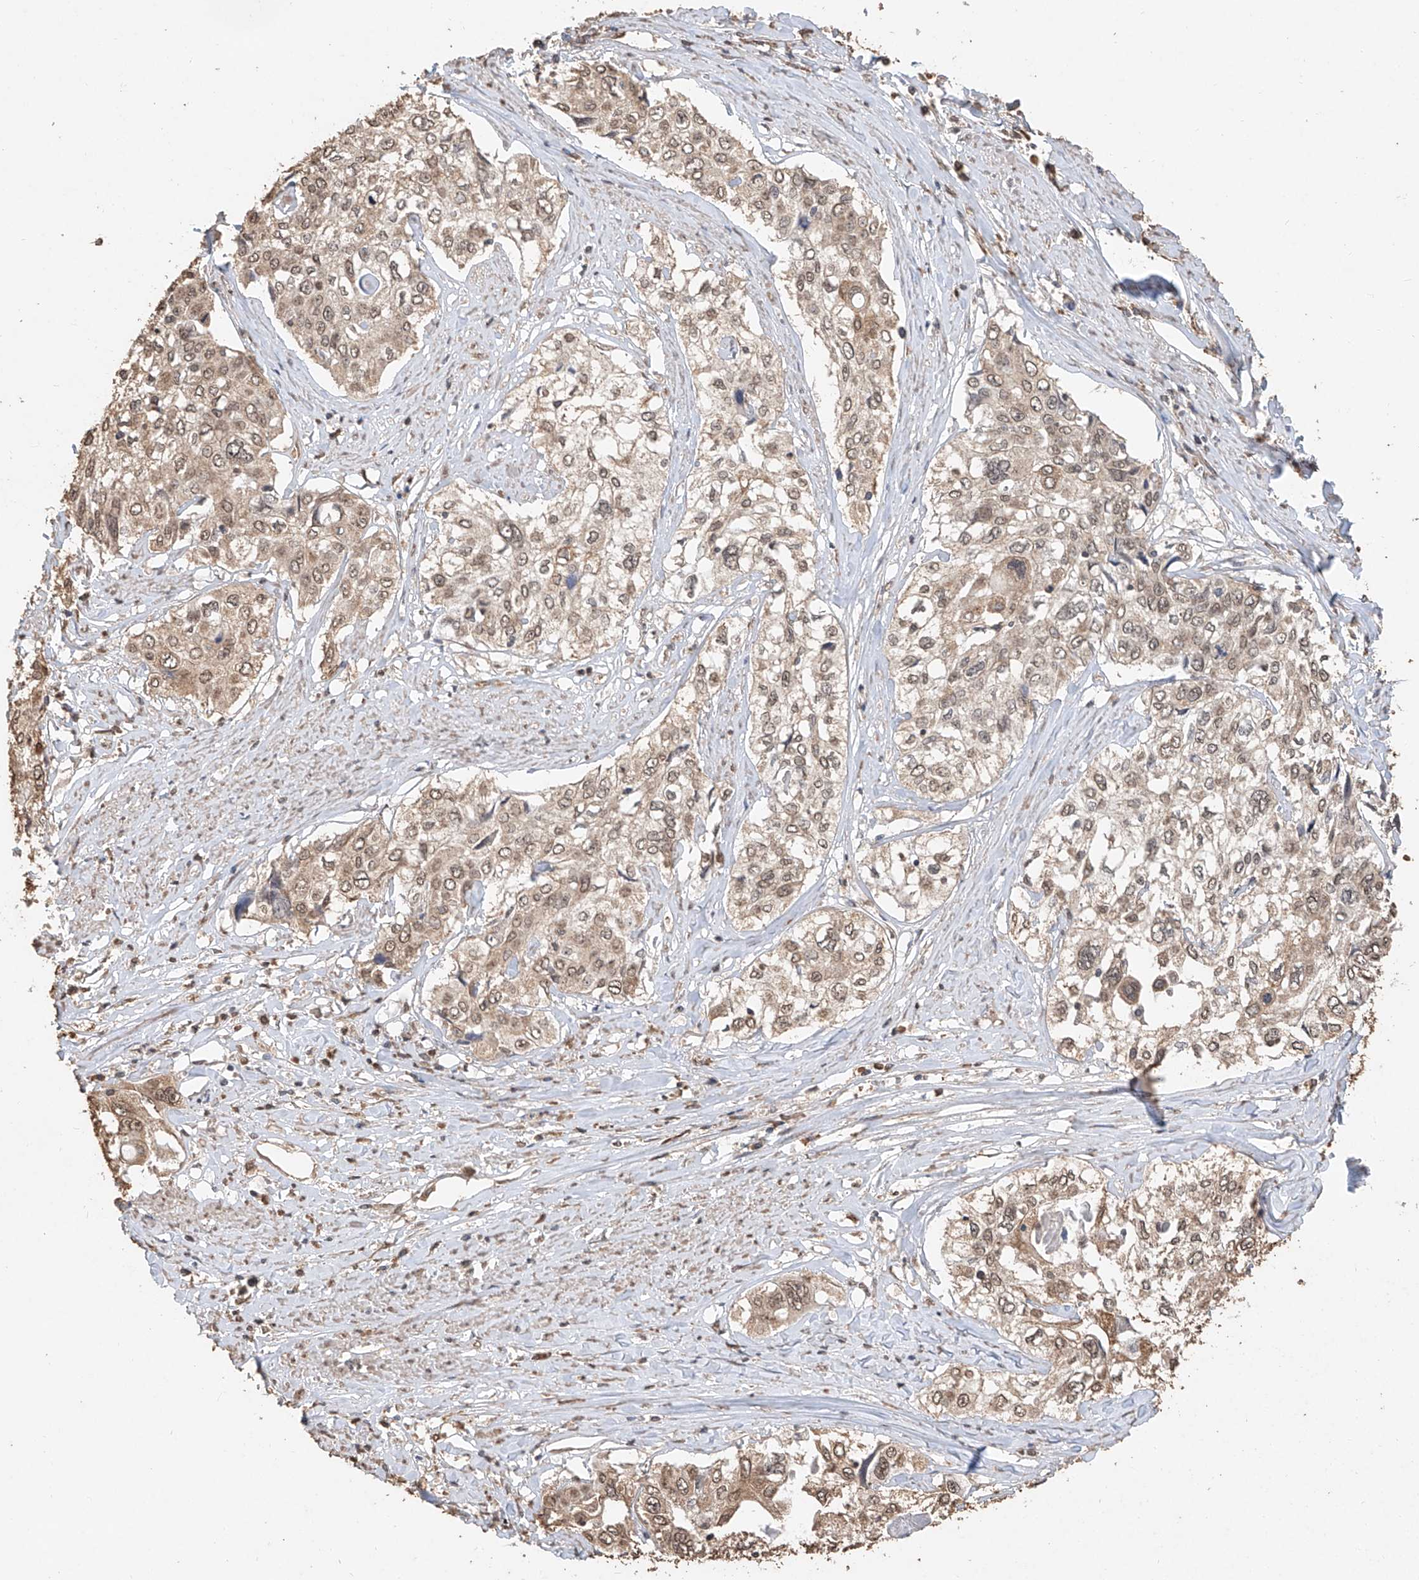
{"staining": {"intensity": "moderate", "quantity": ">75%", "location": "cytoplasmic/membranous,nuclear"}, "tissue": "cervical cancer", "cell_type": "Tumor cells", "image_type": "cancer", "snomed": [{"axis": "morphology", "description": "Squamous cell carcinoma, NOS"}, {"axis": "topography", "description": "Cervix"}], "caption": "Tumor cells show medium levels of moderate cytoplasmic/membranous and nuclear positivity in about >75% of cells in cervical cancer. (DAB (3,3'-diaminobenzidine) IHC, brown staining for protein, blue staining for nuclei).", "gene": "ELOVL1", "patient": {"sex": "female", "age": 31}}